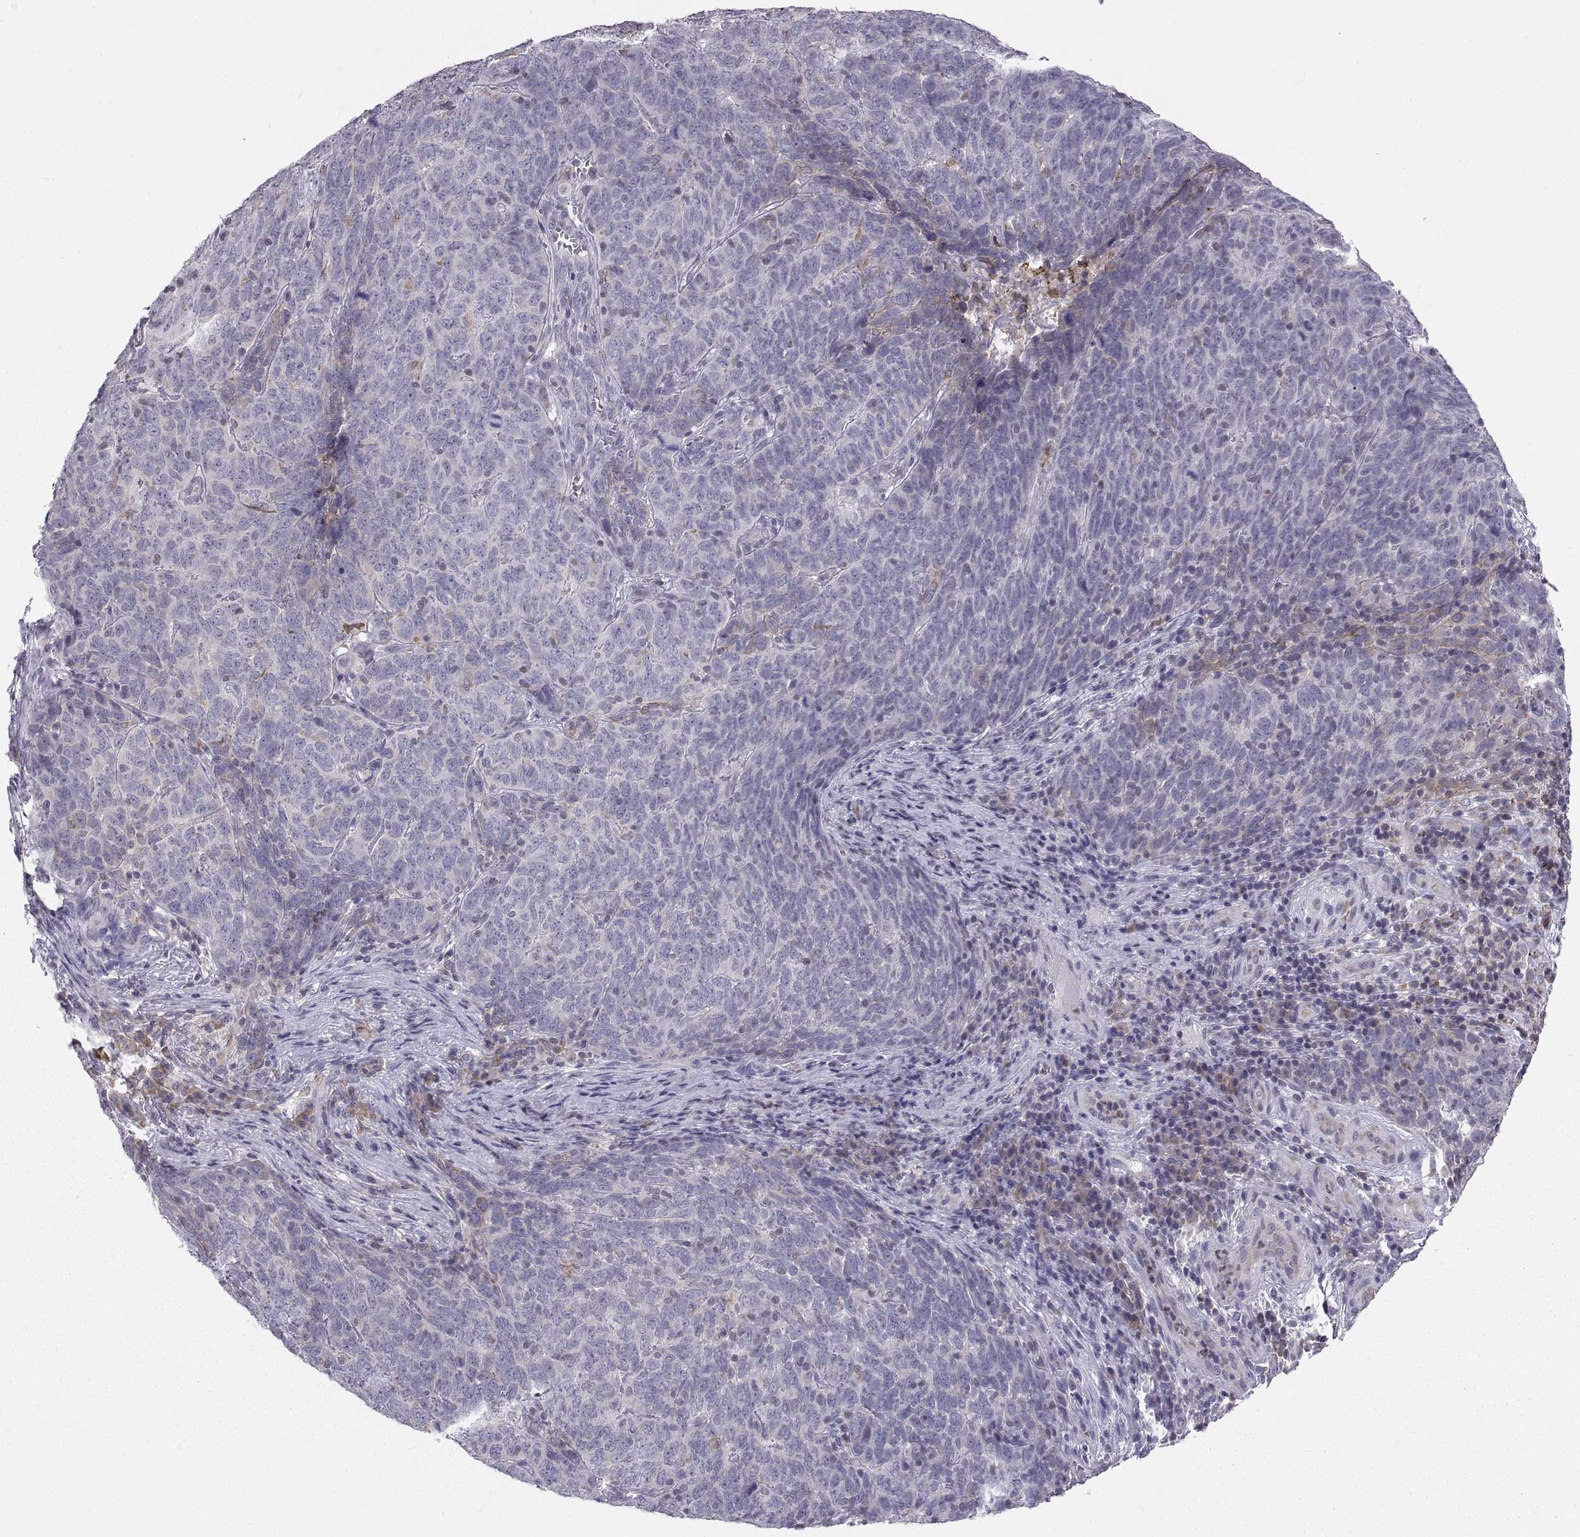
{"staining": {"intensity": "negative", "quantity": "none", "location": "none"}, "tissue": "skin cancer", "cell_type": "Tumor cells", "image_type": "cancer", "snomed": [{"axis": "morphology", "description": "Squamous cell carcinoma, NOS"}, {"axis": "topography", "description": "Skin"}, {"axis": "topography", "description": "Anal"}], "caption": "This histopathology image is of skin cancer (squamous cell carcinoma) stained with immunohistochemistry (IHC) to label a protein in brown with the nuclei are counter-stained blue. There is no staining in tumor cells.", "gene": "ERO1A", "patient": {"sex": "female", "age": 51}}